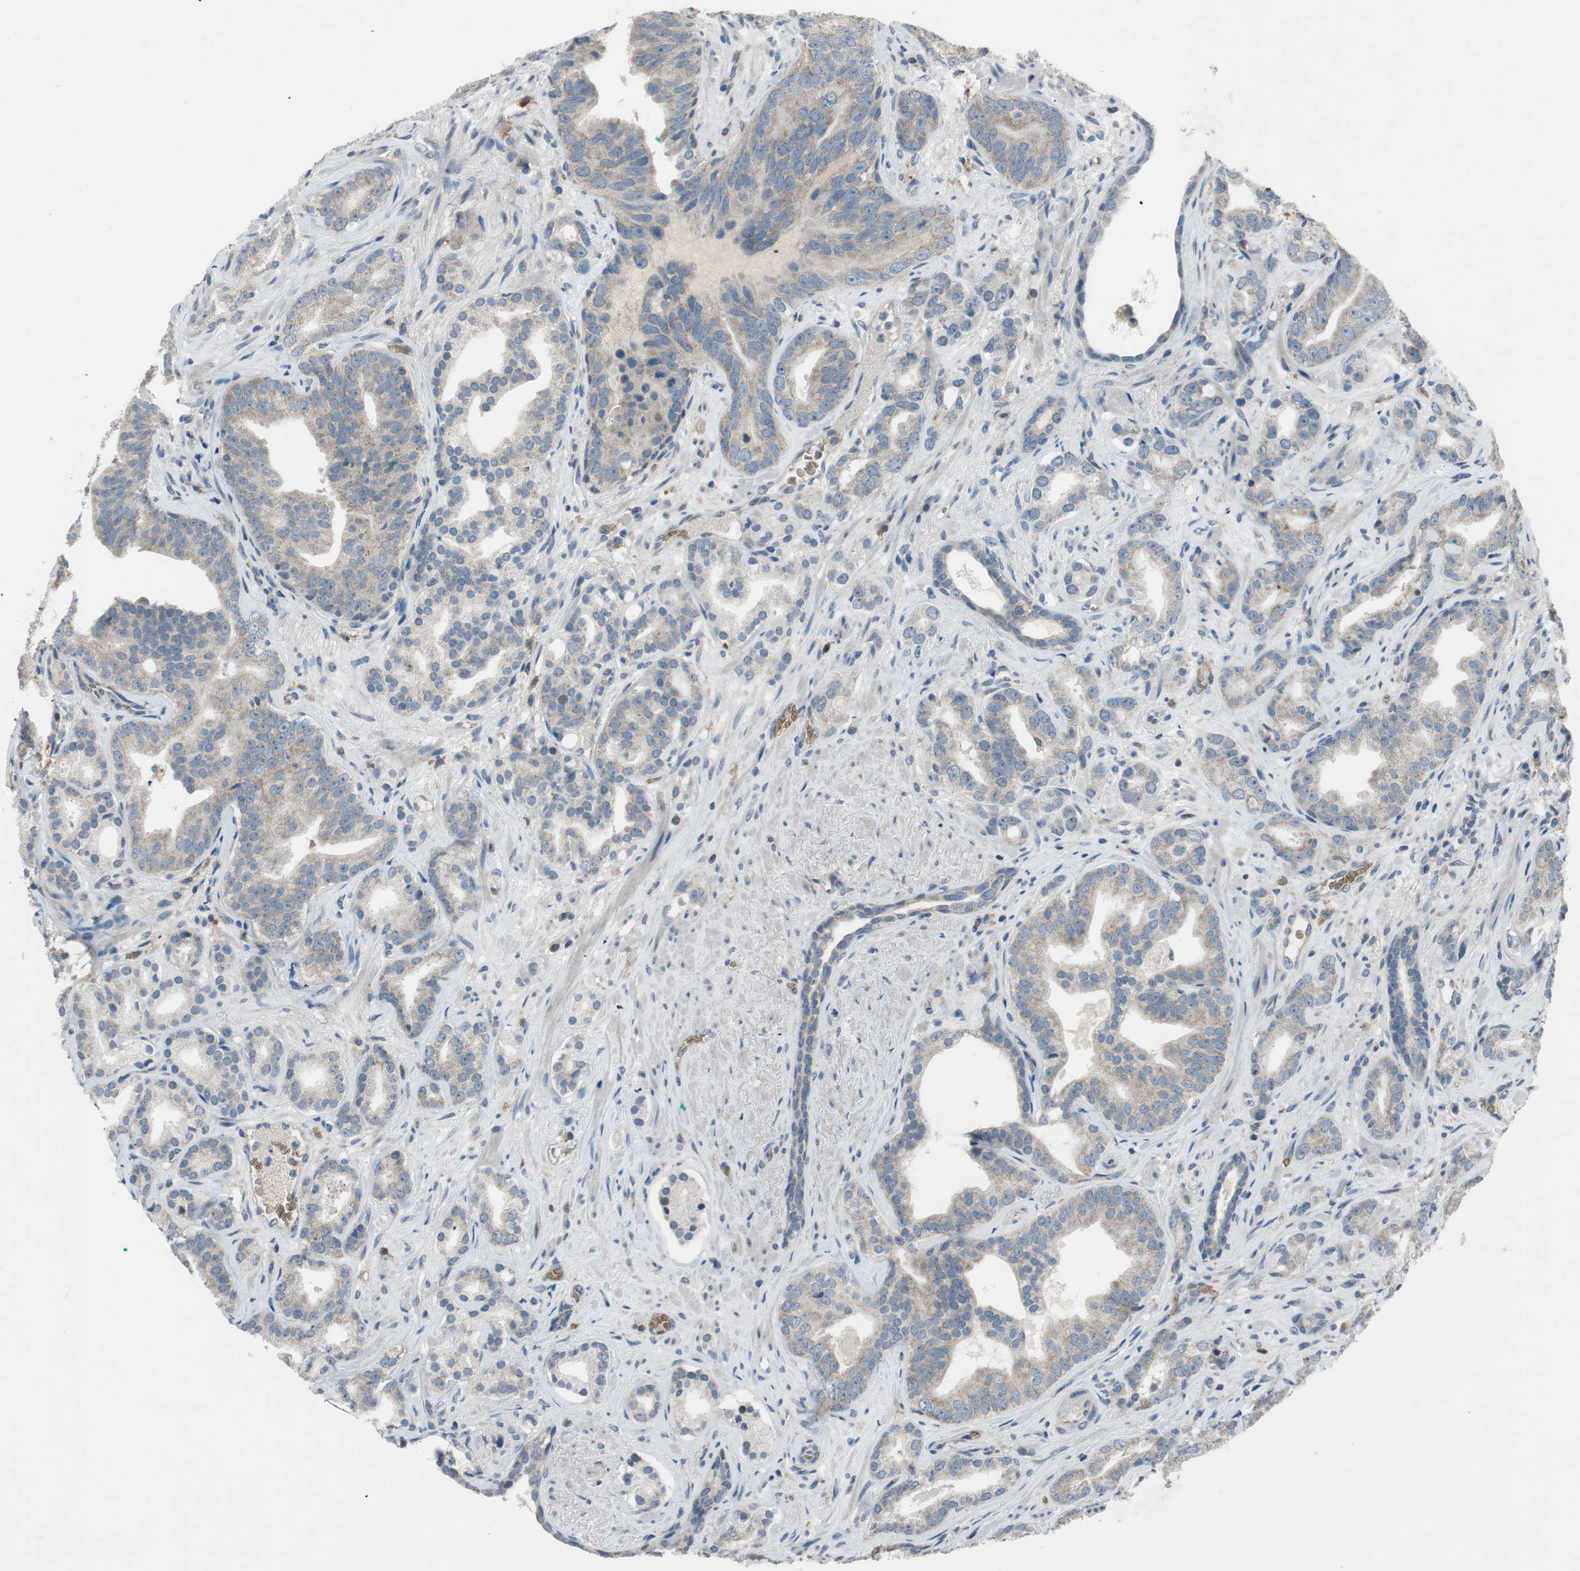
{"staining": {"intensity": "weak", "quantity": "25%-75%", "location": "cytoplasmic/membranous"}, "tissue": "prostate cancer", "cell_type": "Tumor cells", "image_type": "cancer", "snomed": [{"axis": "morphology", "description": "Adenocarcinoma, Low grade"}, {"axis": "topography", "description": "Prostate"}], "caption": "Protein staining displays weak cytoplasmic/membranous staining in about 25%-75% of tumor cells in prostate cancer.", "gene": "GYPC", "patient": {"sex": "male", "age": 63}}